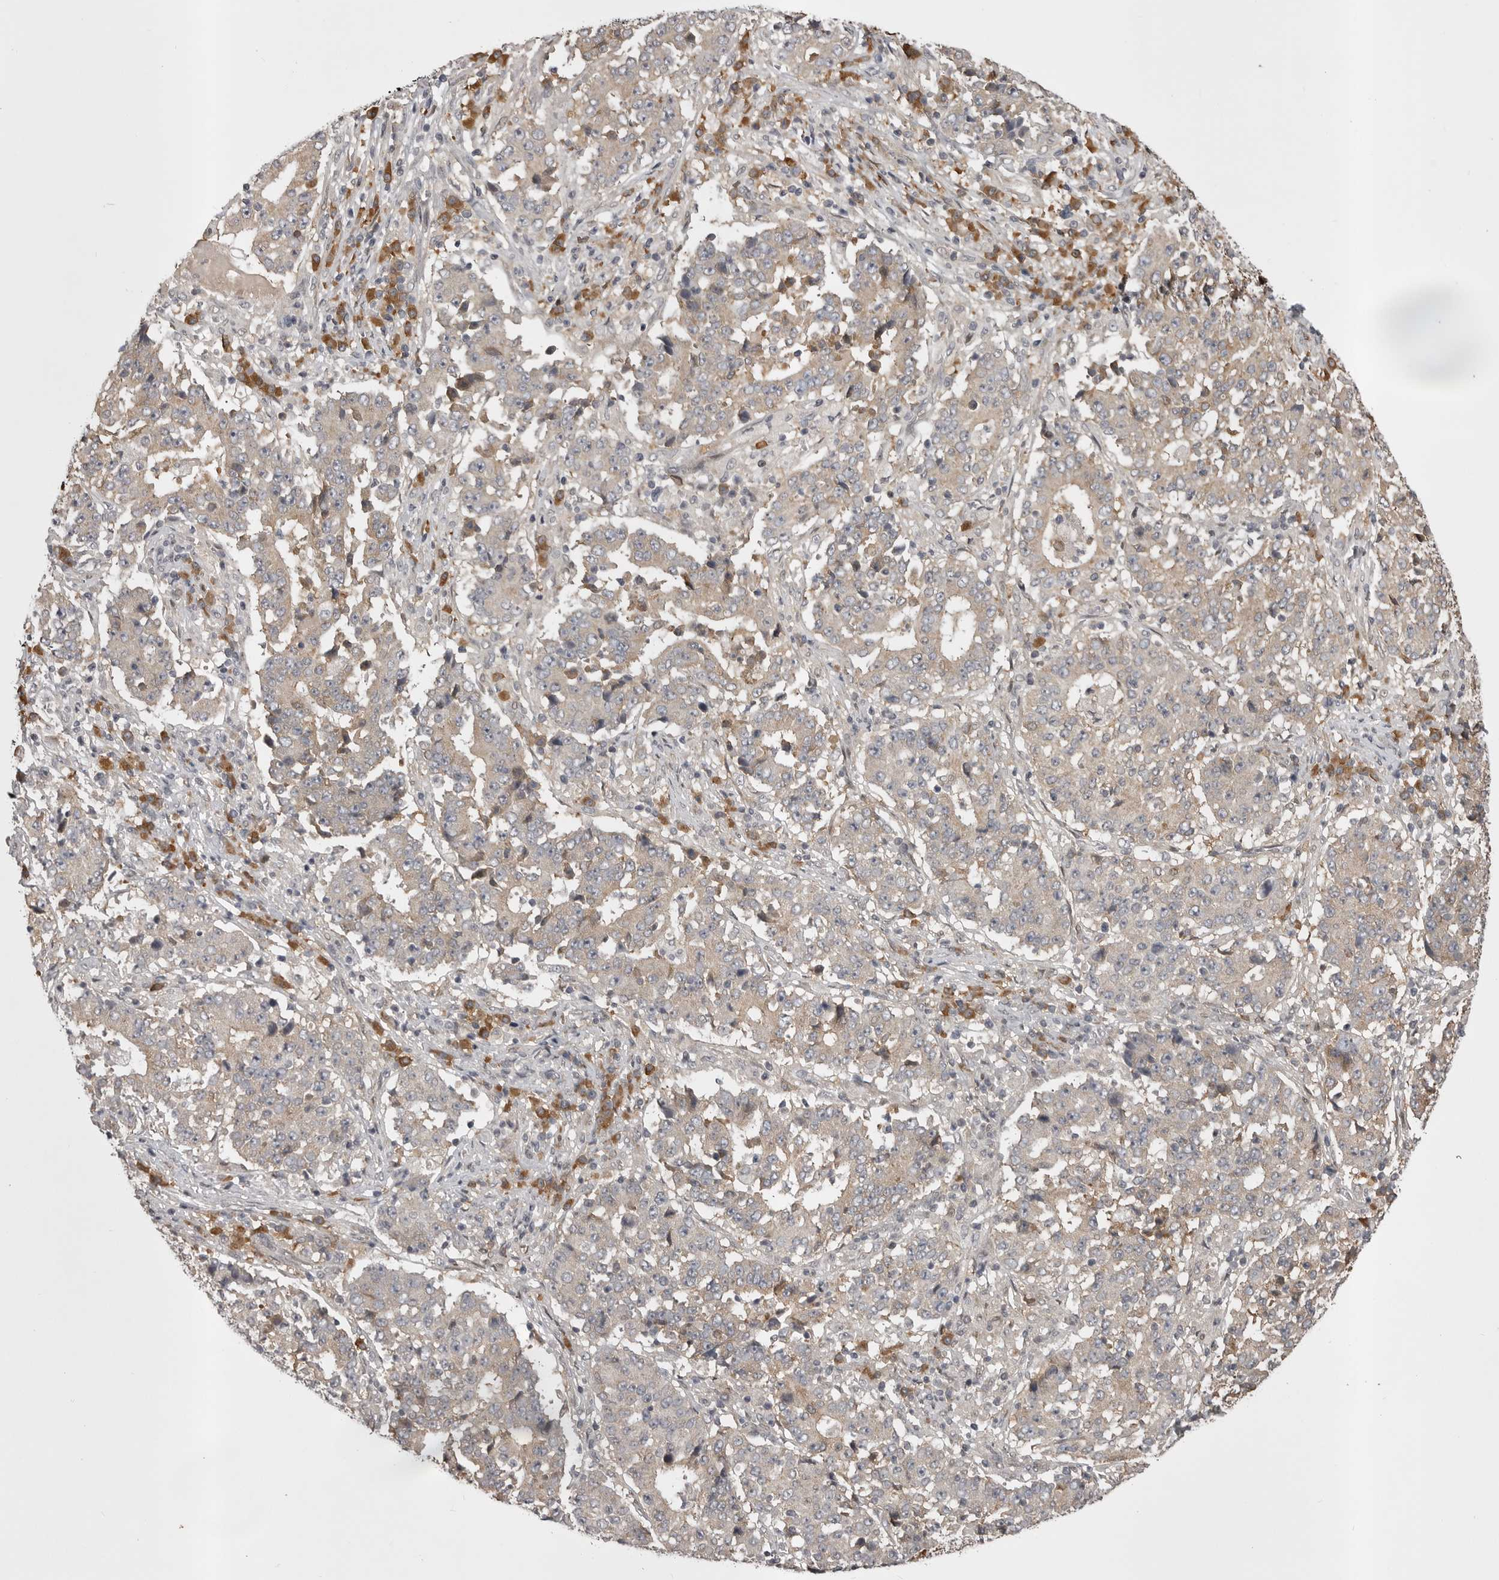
{"staining": {"intensity": "negative", "quantity": "none", "location": "none"}, "tissue": "stomach cancer", "cell_type": "Tumor cells", "image_type": "cancer", "snomed": [{"axis": "morphology", "description": "Adenocarcinoma, NOS"}, {"axis": "topography", "description": "Stomach"}], "caption": "Protein analysis of stomach adenocarcinoma demonstrates no significant positivity in tumor cells.", "gene": "SNX16", "patient": {"sex": "male", "age": 59}}